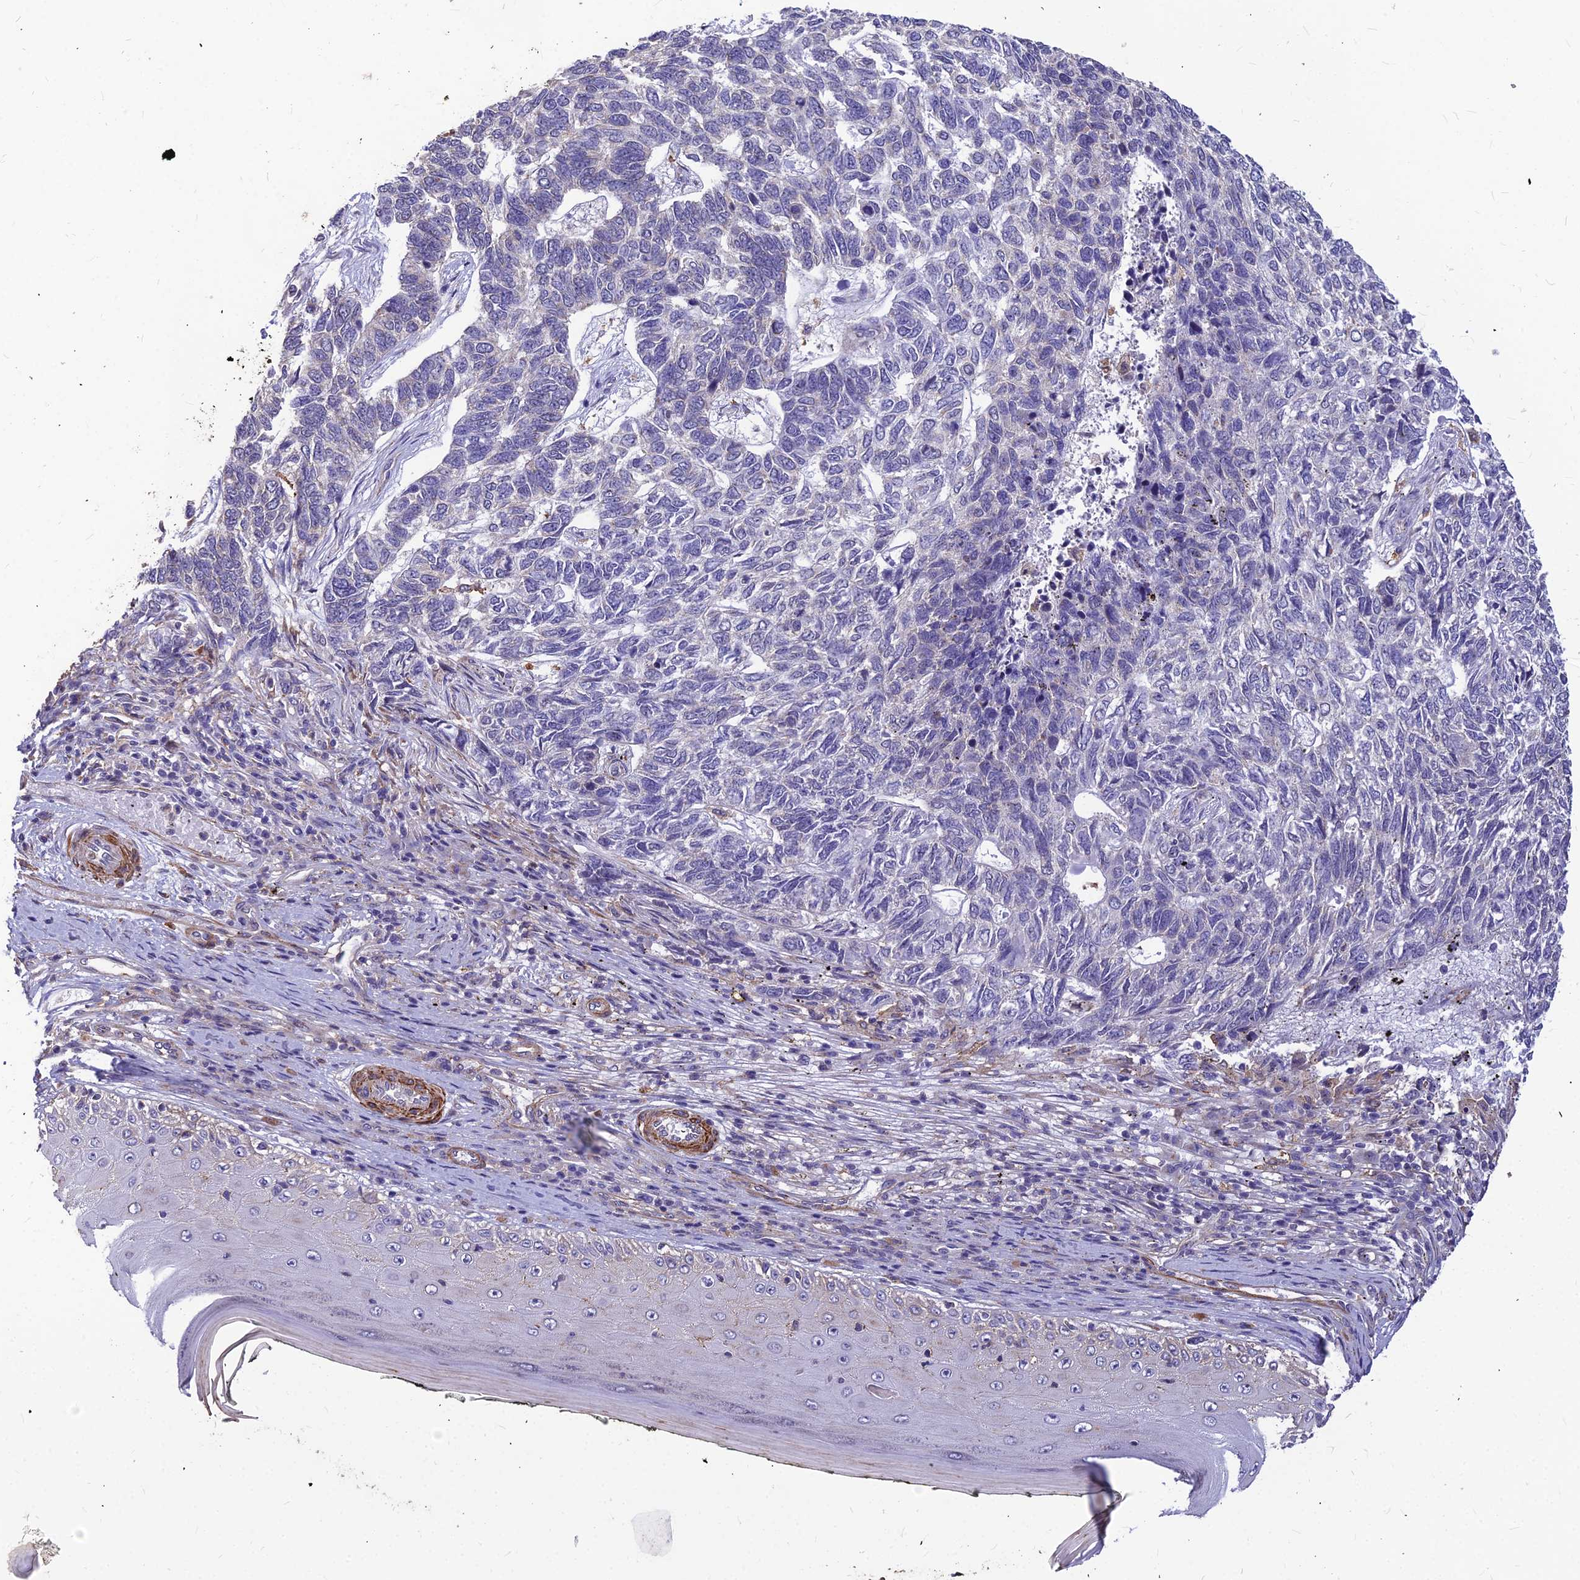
{"staining": {"intensity": "negative", "quantity": "none", "location": "none"}, "tissue": "skin cancer", "cell_type": "Tumor cells", "image_type": "cancer", "snomed": [{"axis": "morphology", "description": "Basal cell carcinoma"}, {"axis": "topography", "description": "Skin"}], "caption": "DAB (3,3'-diaminobenzidine) immunohistochemical staining of human basal cell carcinoma (skin) displays no significant positivity in tumor cells. (DAB (3,3'-diaminobenzidine) IHC with hematoxylin counter stain).", "gene": "LEKR1", "patient": {"sex": "female", "age": 65}}